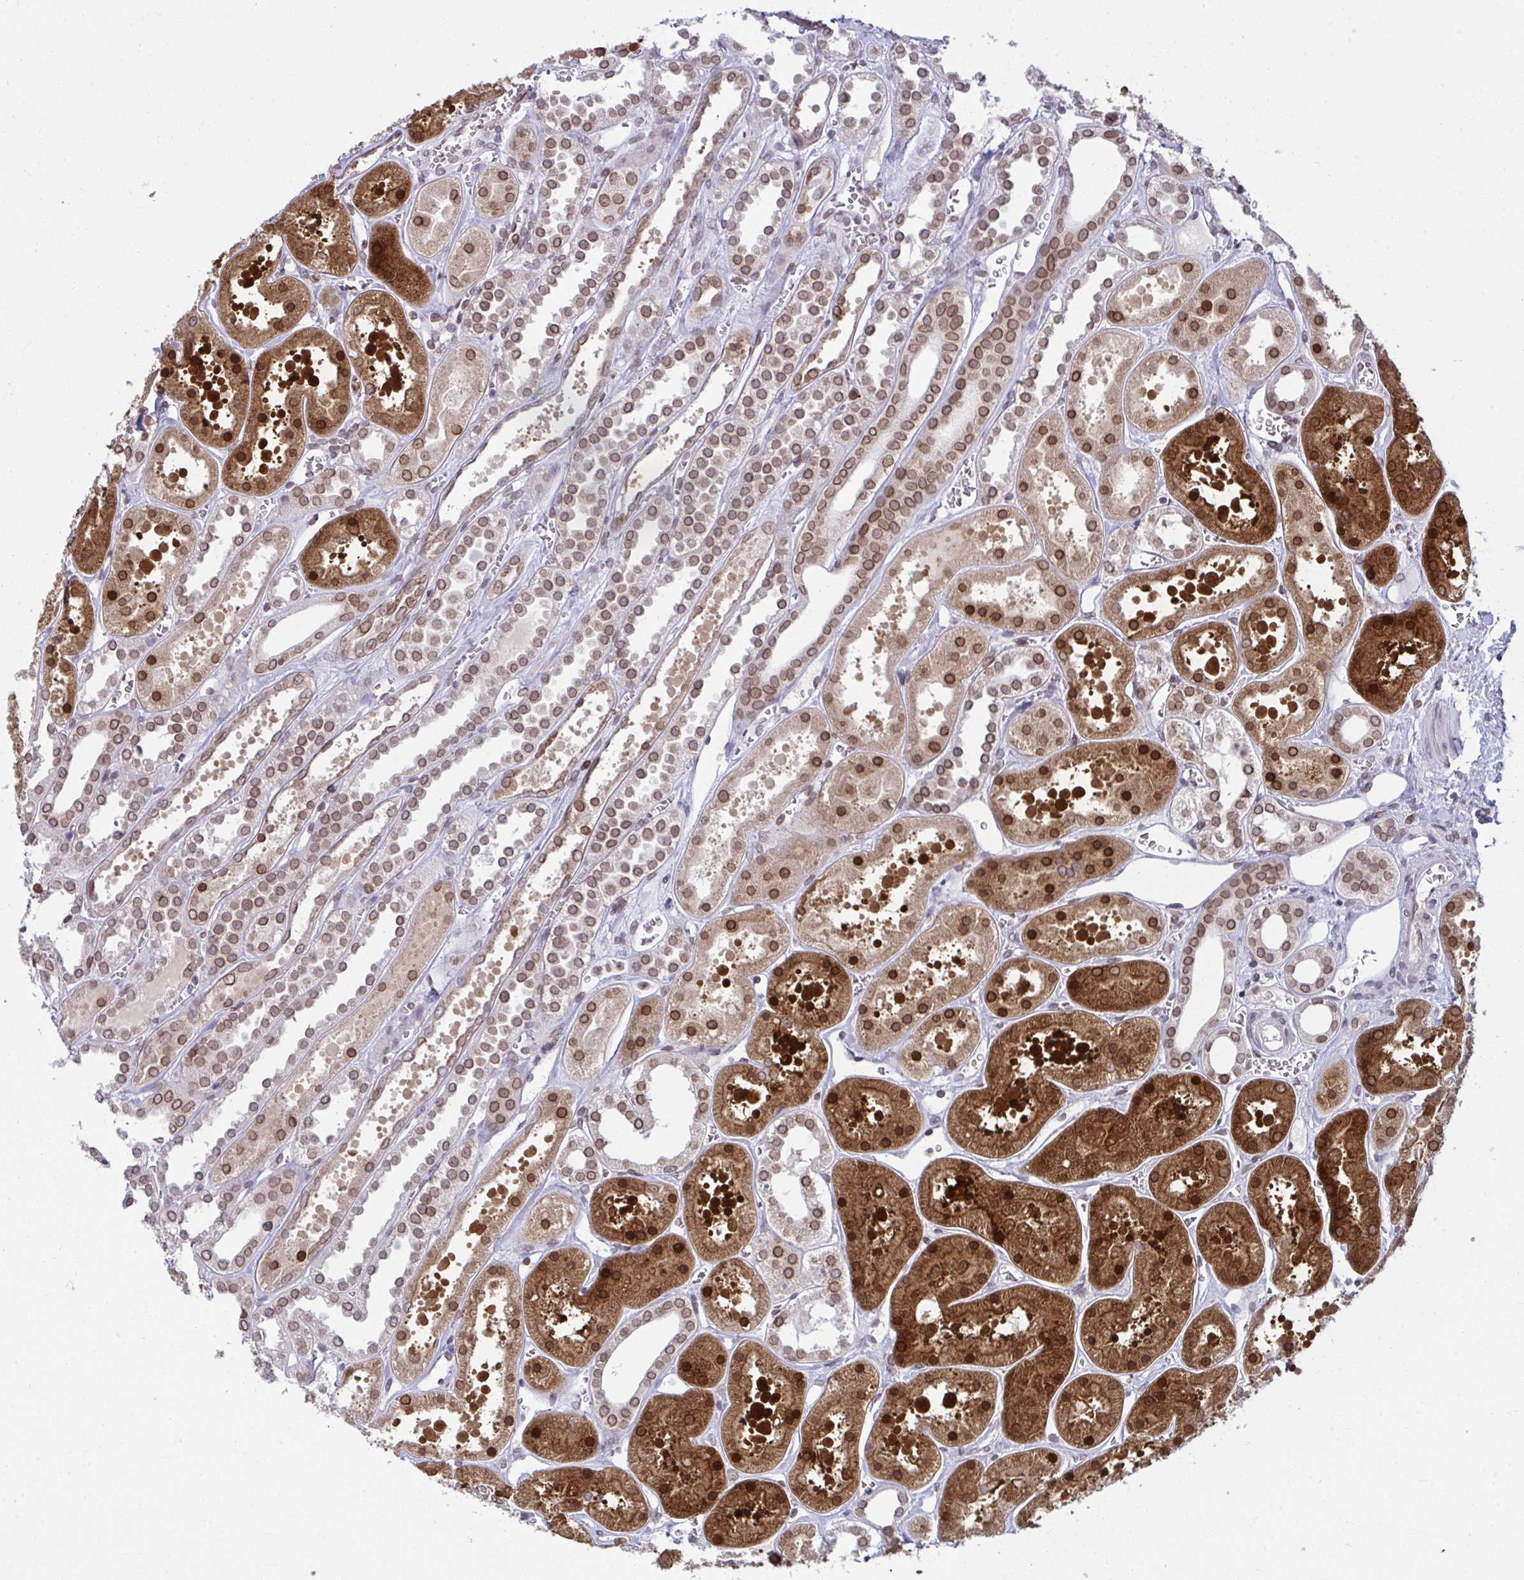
{"staining": {"intensity": "moderate", "quantity": ">75%", "location": "cytoplasmic/membranous,nuclear"}, "tissue": "kidney", "cell_type": "Cells in glomeruli", "image_type": "normal", "snomed": [{"axis": "morphology", "description": "Normal tissue, NOS"}, {"axis": "topography", "description": "Kidney"}], "caption": "Kidney stained for a protein (brown) displays moderate cytoplasmic/membranous,nuclear positive staining in approximately >75% of cells in glomeruli.", "gene": "RANBP2", "patient": {"sex": "female", "age": 41}}